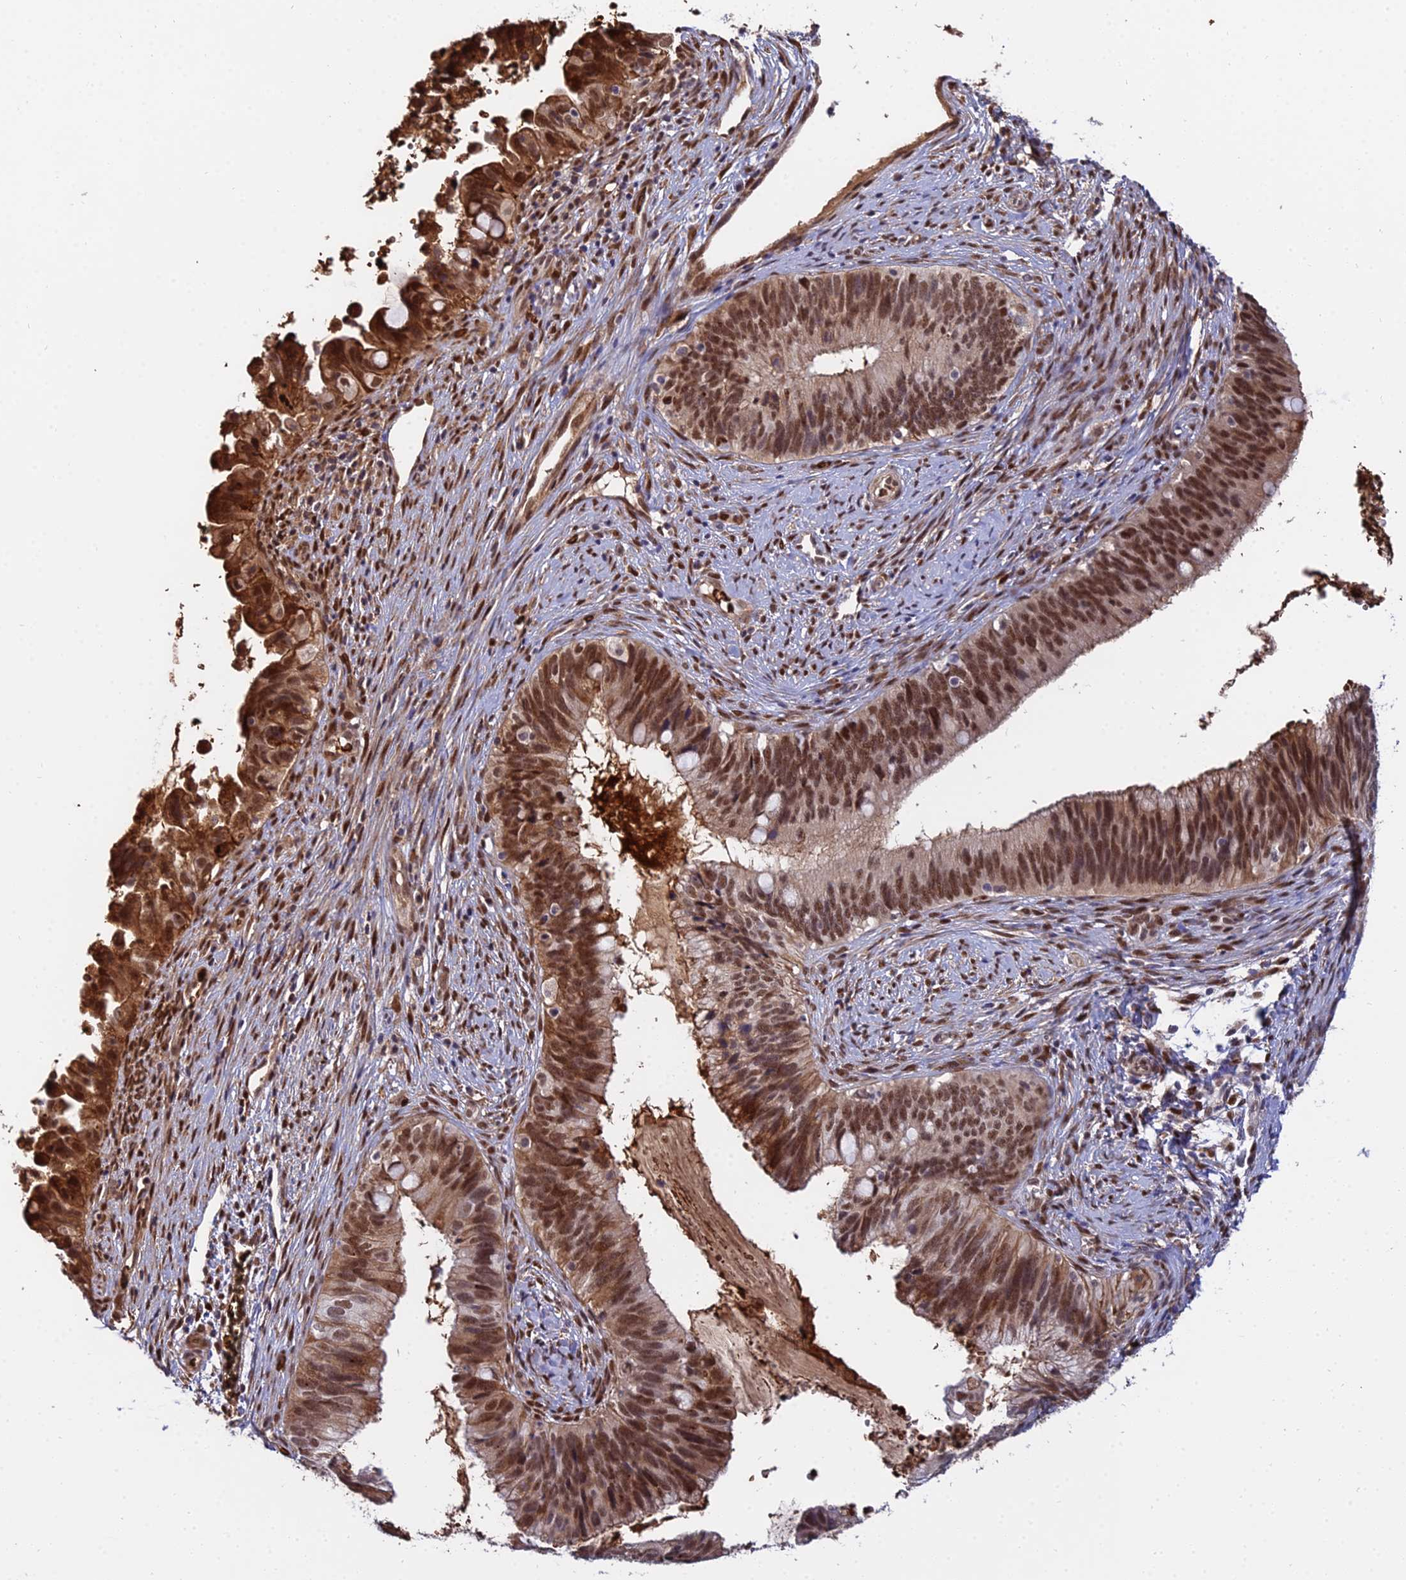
{"staining": {"intensity": "strong", "quantity": ">75%", "location": "cytoplasmic/membranous,nuclear"}, "tissue": "cervical cancer", "cell_type": "Tumor cells", "image_type": "cancer", "snomed": [{"axis": "morphology", "description": "Adenocarcinoma, NOS"}, {"axis": "topography", "description": "Cervix"}], "caption": "Tumor cells display high levels of strong cytoplasmic/membranous and nuclear positivity in approximately >75% of cells in cervical cancer.", "gene": "BCL9", "patient": {"sex": "female", "age": 42}}